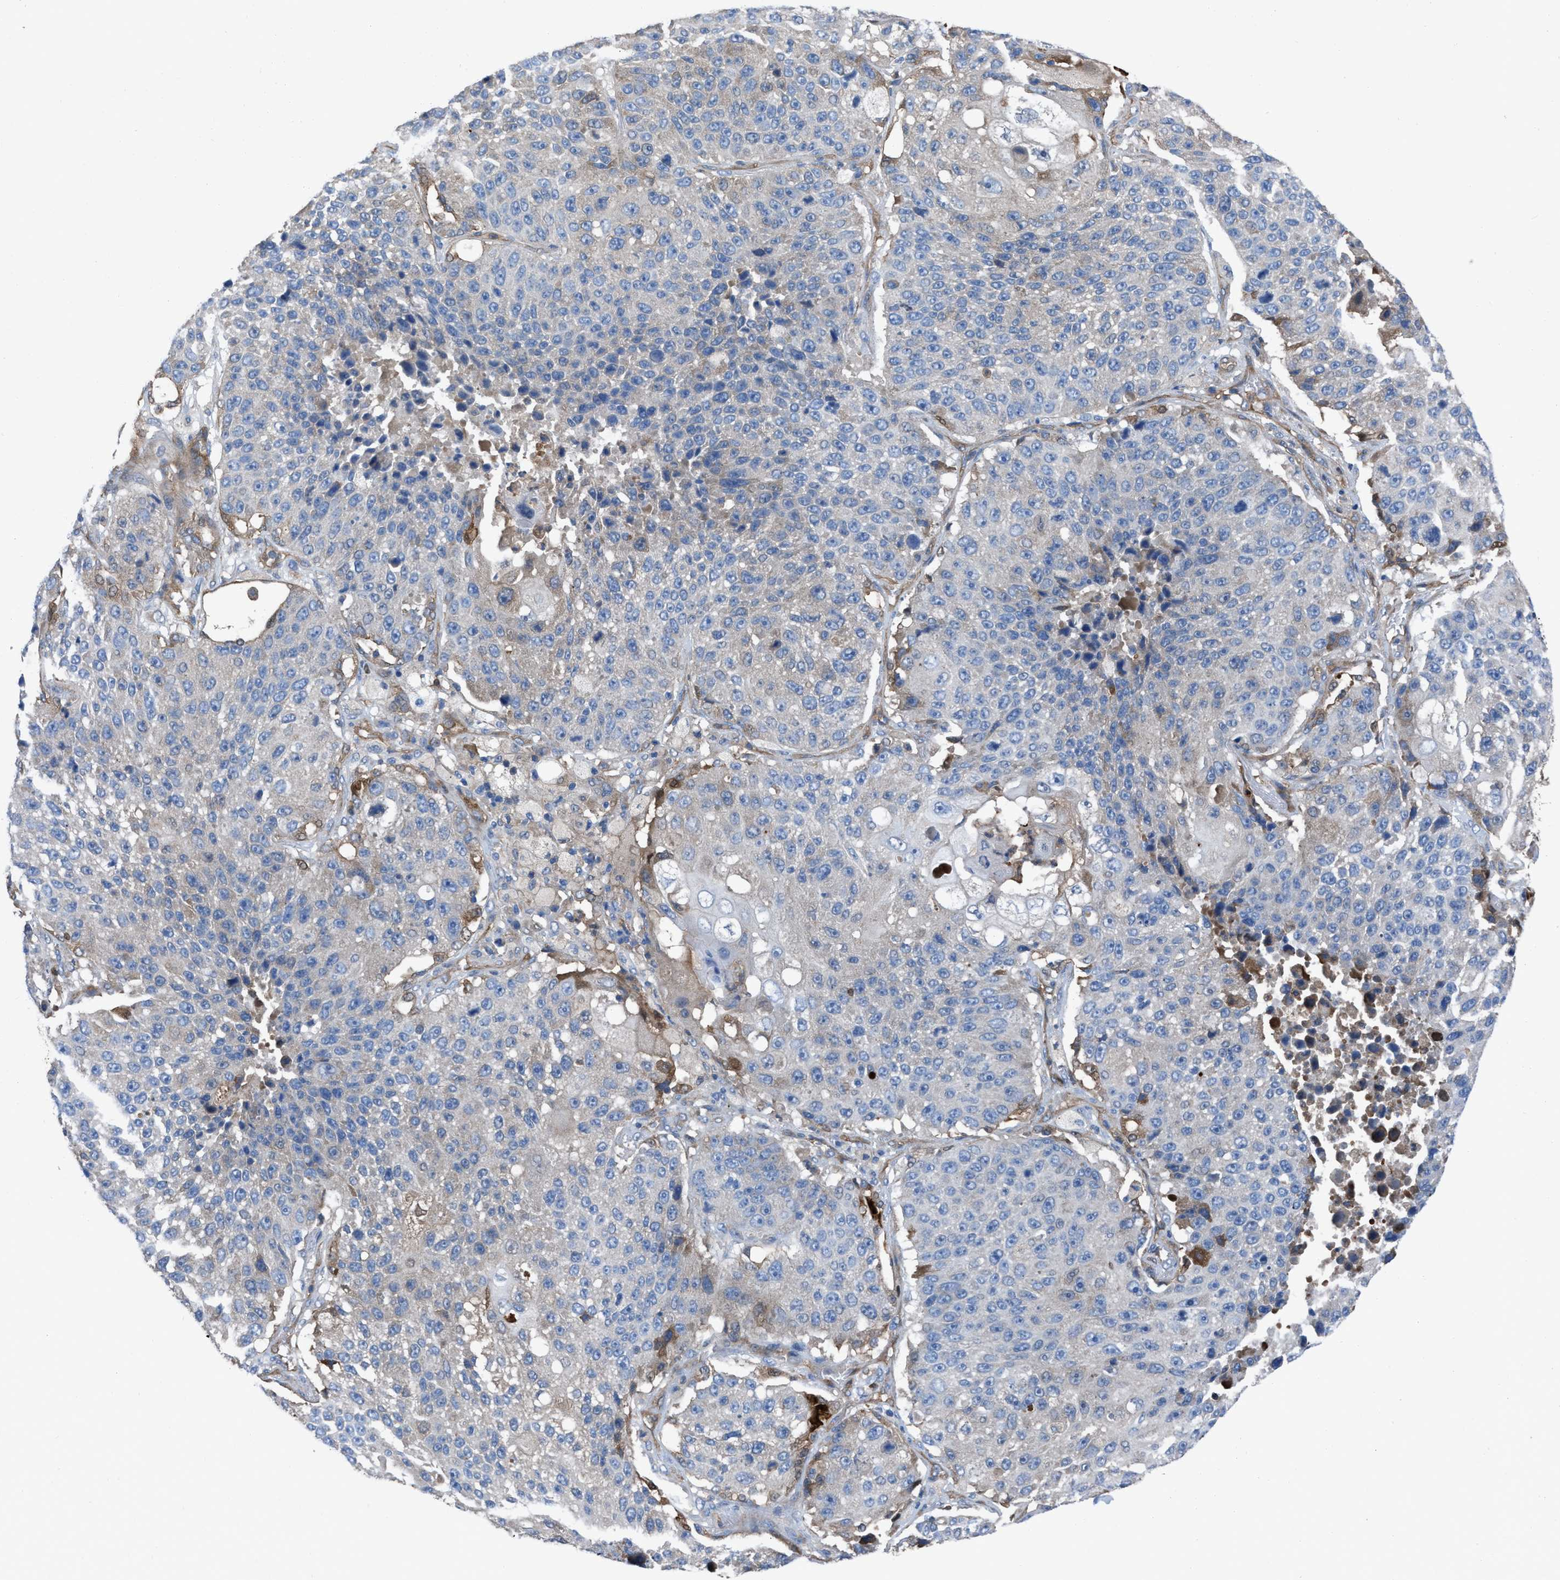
{"staining": {"intensity": "weak", "quantity": "<25%", "location": "cytoplasmic/membranous"}, "tissue": "lung cancer", "cell_type": "Tumor cells", "image_type": "cancer", "snomed": [{"axis": "morphology", "description": "Squamous cell carcinoma, NOS"}, {"axis": "topography", "description": "Lung"}], "caption": "Immunohistochemistry histopathology image of human lung squamous cell carcinoma stained for a protein (brown), which exhibits no expression in tumor cells.", "gene": "TRIOBP", "patient": {"sex": "male", "age": 61}}